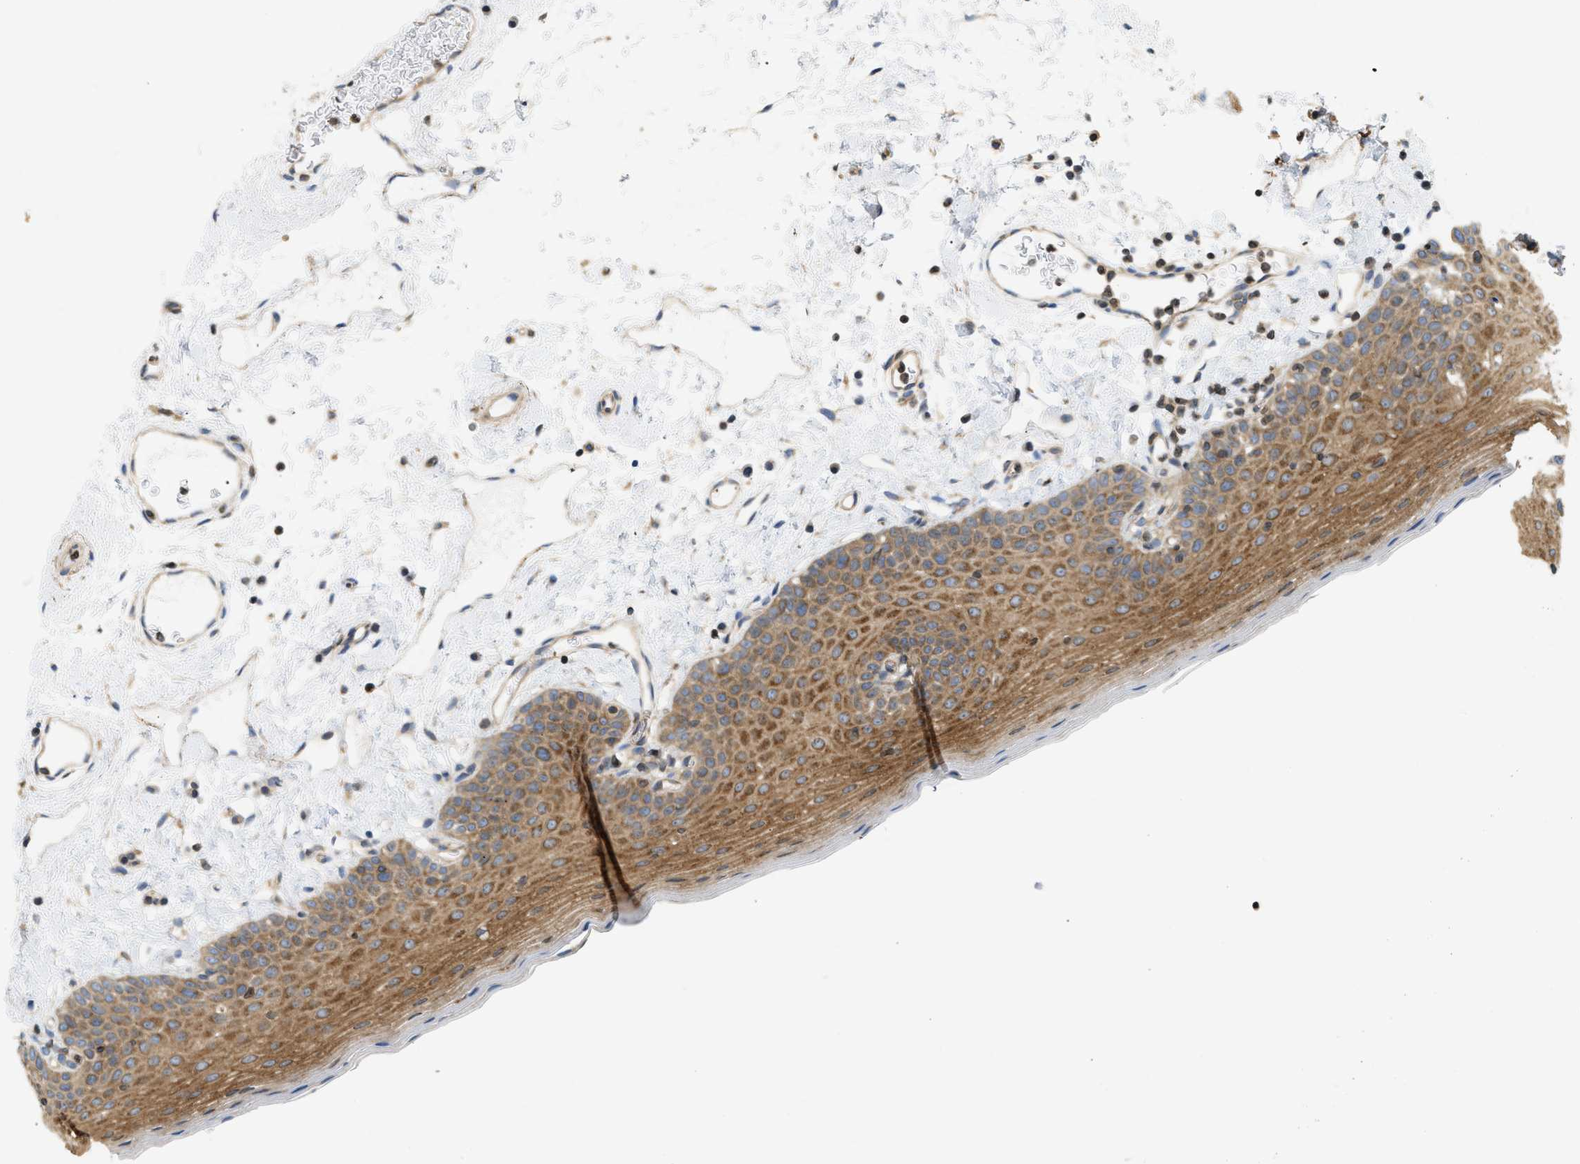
{"staining": {"intensity": "moderate", "quantity": ">75%", "location": "cytoplasmic/membranous"}, "tissue": "oral mucosa", "cell_type": "Squamous epithelial cells", "image_type": "normal", "snomed": [{"axis": "morphology", "description": "Normal tissue, NOS"}, {"axis": "topography", "description": "Oral tissue"}], "caption": "This histopathology image demonstrates immunohistochemistry staining of benign oral mucosa, with medium moderate cytoplasmic/membranous staining in approximately >75% of squamous epithelial cells.", "gene": "STRN", "patient": {"sex": "male", "age": 66}}